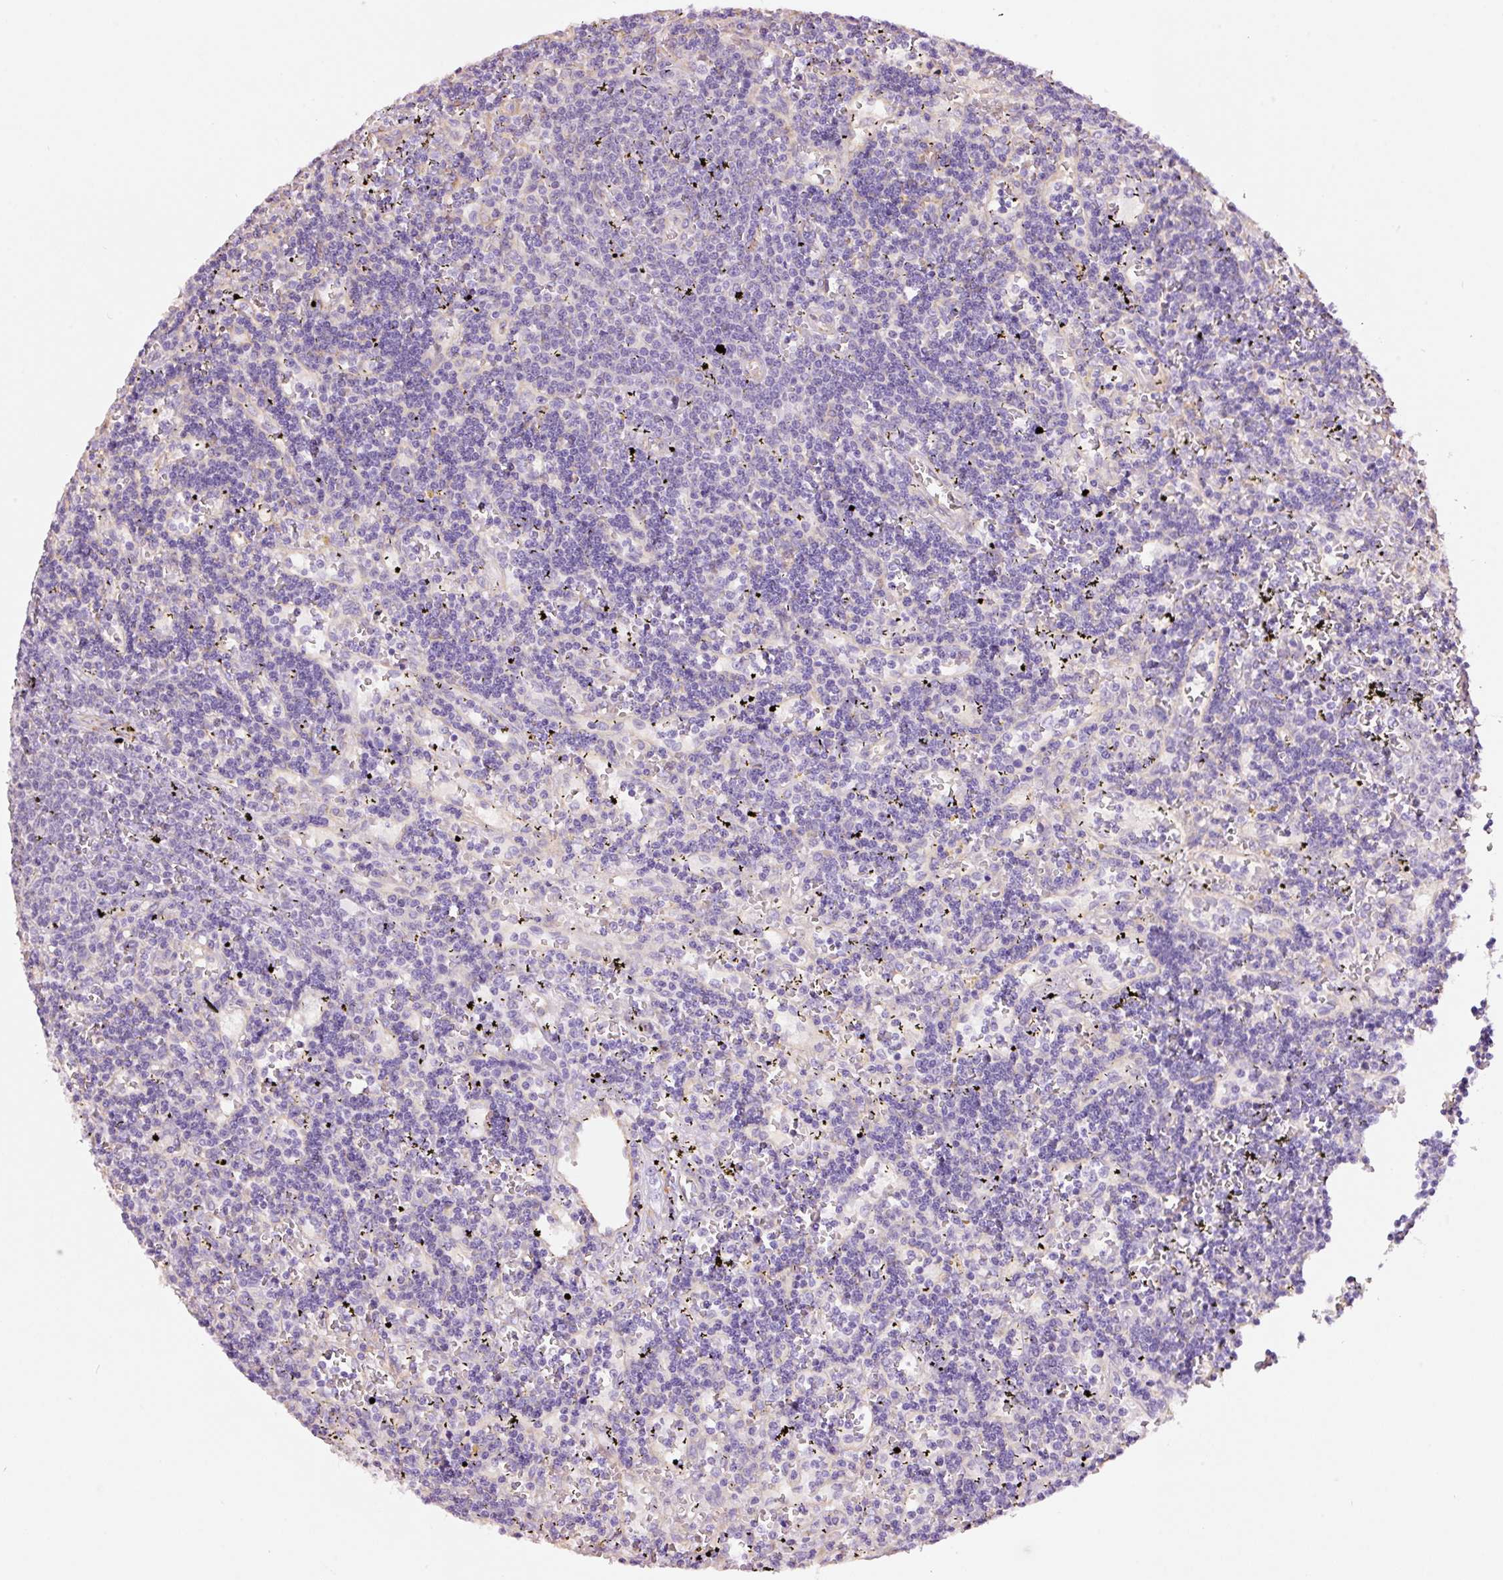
{"staining": {"intensity": "negative", "quantity": "none", "location": "none"}, "tissue": "lymphoma", "cell_type": "Tumor cells", "image_type": "cancer", "snomed": [{"axis": "morphology", "description": "Malignant lymphoma, non-Hodgkin's type, Low grade"}, {"axis": "topography", "description": "Spleen"}], "caption": "This photomicrograph is of malignant lymphoma, non-Hodgkin's type (low-grade) stained with immunohistochemistry to label a protein in brown with the nuclei are counter-stained blue. There is no positivity in tumor cells.", "gene": "GCG", "patient": {"sex": "male", "age": 60}}